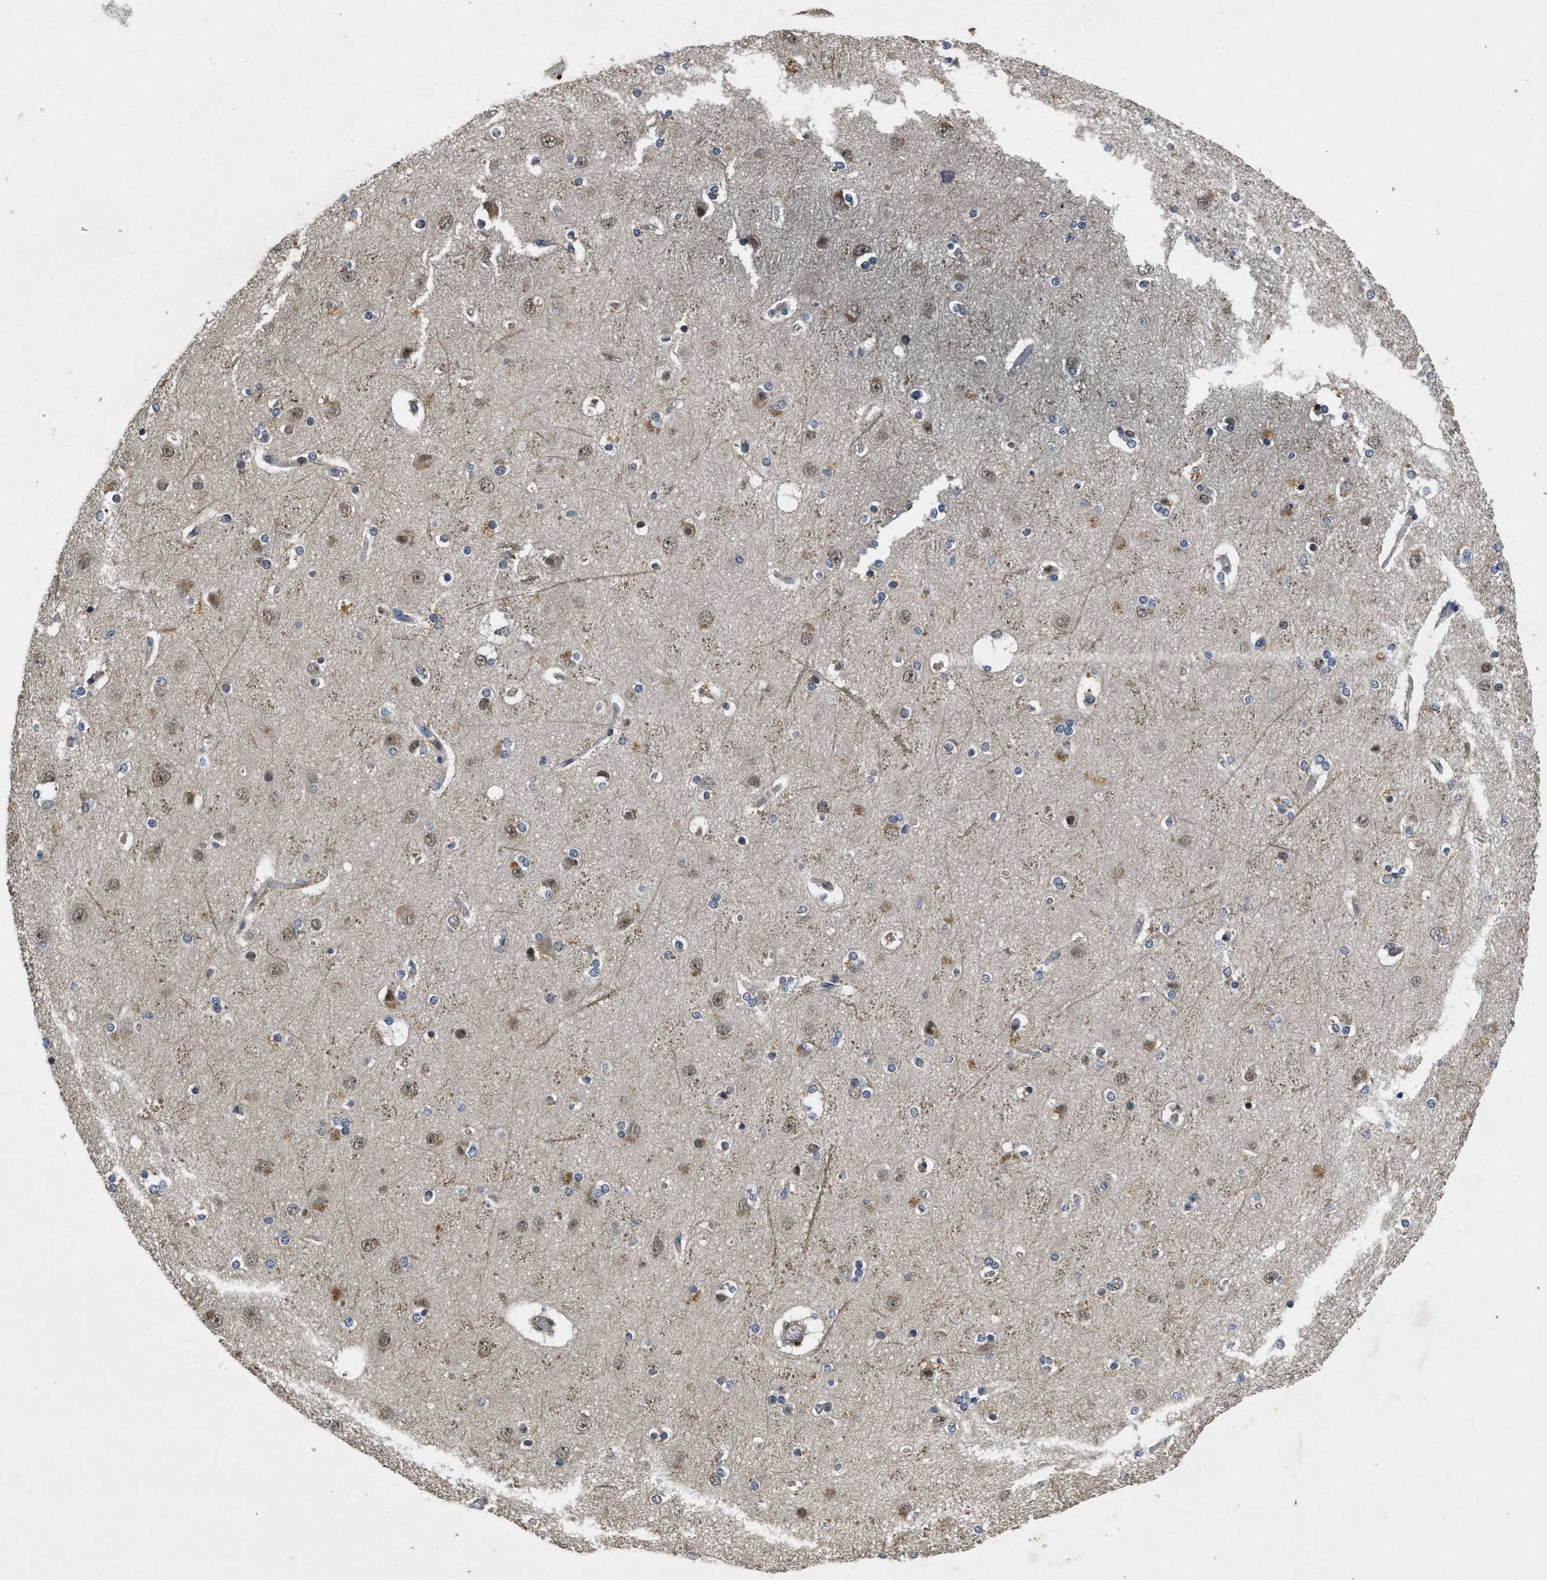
{"staining": {"intensity": "weak", "quantity": "25%-75%", "location": "cytoplasmic/membranous"}, "tissue": "cerebral cortex", "cell_type": "Endothelial cells", "image_type": "normal", "snomed": [{"axis": "morphology", "description": "Normal tissue, NOS"}, {"axis": "topography", "description": "Cerebral cortex"}], "caption": "A high-resolution photomicrograph shows immunohistochemistry (IHC) staining of benign cerebral cortex, which reveals weak cytoplasmic/membranous expression in approximately 25%-75% of endothelial cells.", "gene": "PAPOLG", "patient": {"sex": "female", "age": 54}}